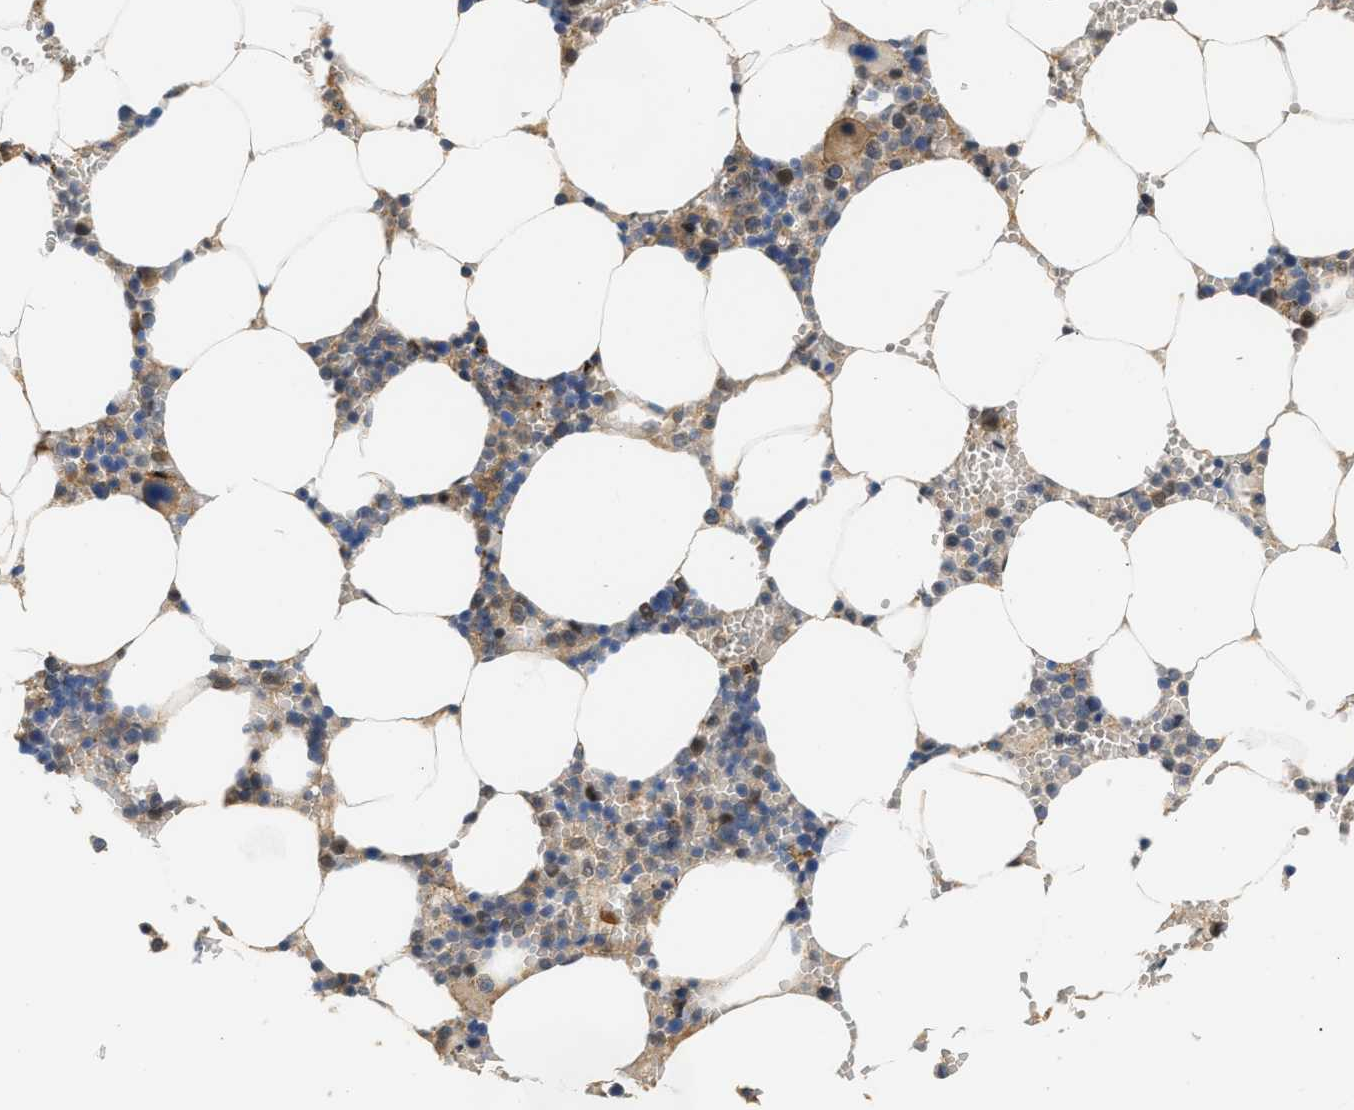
{"staining": {"intensity": "weak", "quantity": "25%-75%", "location": "cytoplasmic/membranous,nuclear"}, "tissue": "bone marrow", "cell_type": "Hematopoietic cells", "image_type": "normal", "snomed": [{"axis": "morphology", "description": "Normal tissue, NOS"}, {"axis": "topography", "description": "Bone marrow"}], "caption": "A photomicrograph showing weak cytoplasmic/membranous,nuclear positivity in about 25%-75% of hematopoietic cells in benign bone marrow, as visualized by brown immunohistochemical staining.", "gene": "LARP6", "patient": {"sex": "male", "age": 70}}